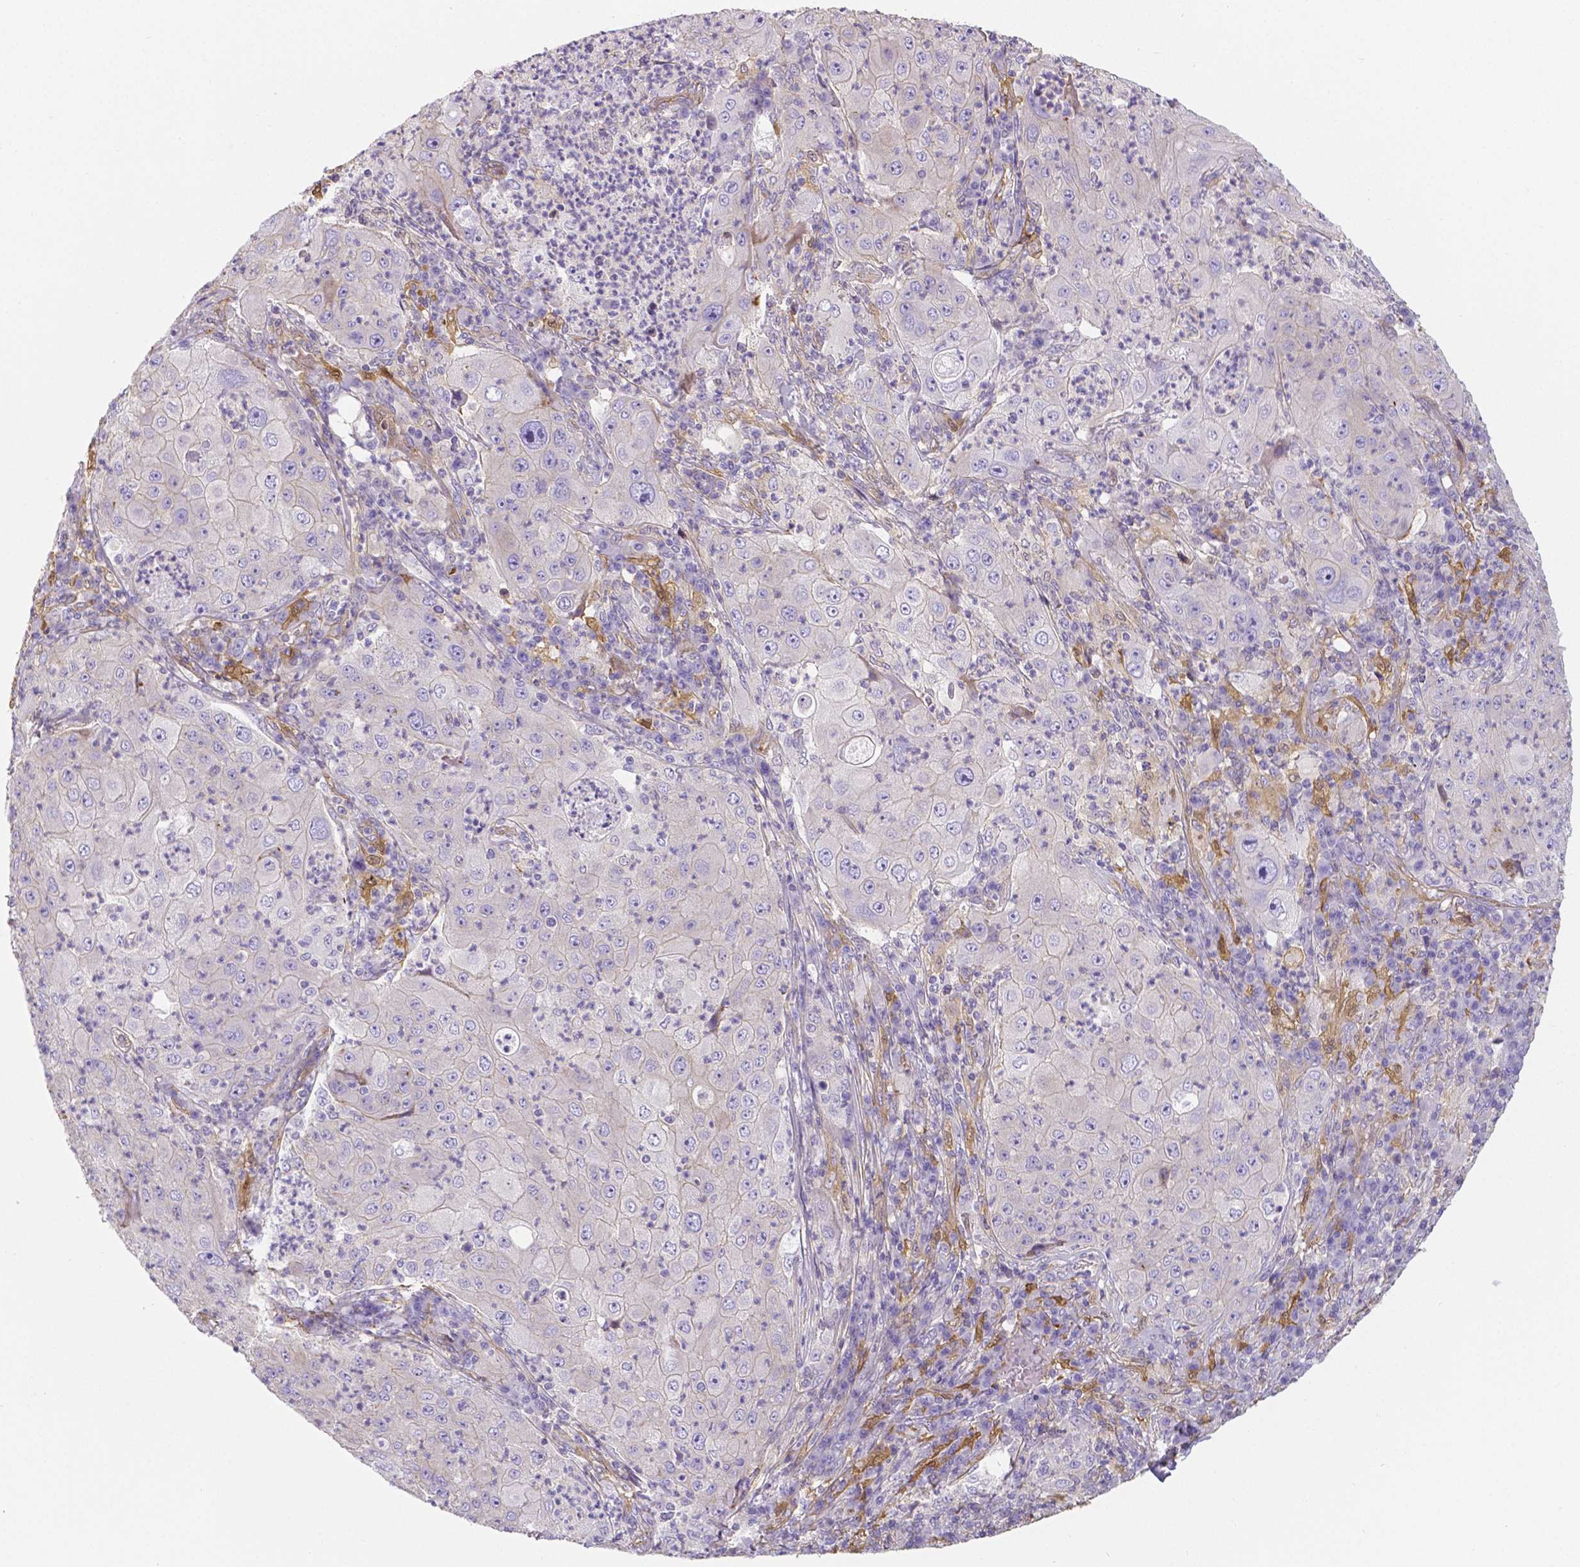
{"staining": {"intensity": "negative", "quantity": "none", "location": "none"}, "tissue": "lung cancer", "cell_type": "Tumor cells", "image_type": "cancer", "snomed": [{"axis": "morphology", "description": "Squamous cell carcinoma, NOS"}, {"axis": "topography", "description": "Lung"}], "caption": "Image shows no protein expression in tumor cells of lung cancer tissue.", "gene": "CRMP1", "patient": {"sex": "female", "age": 59}}